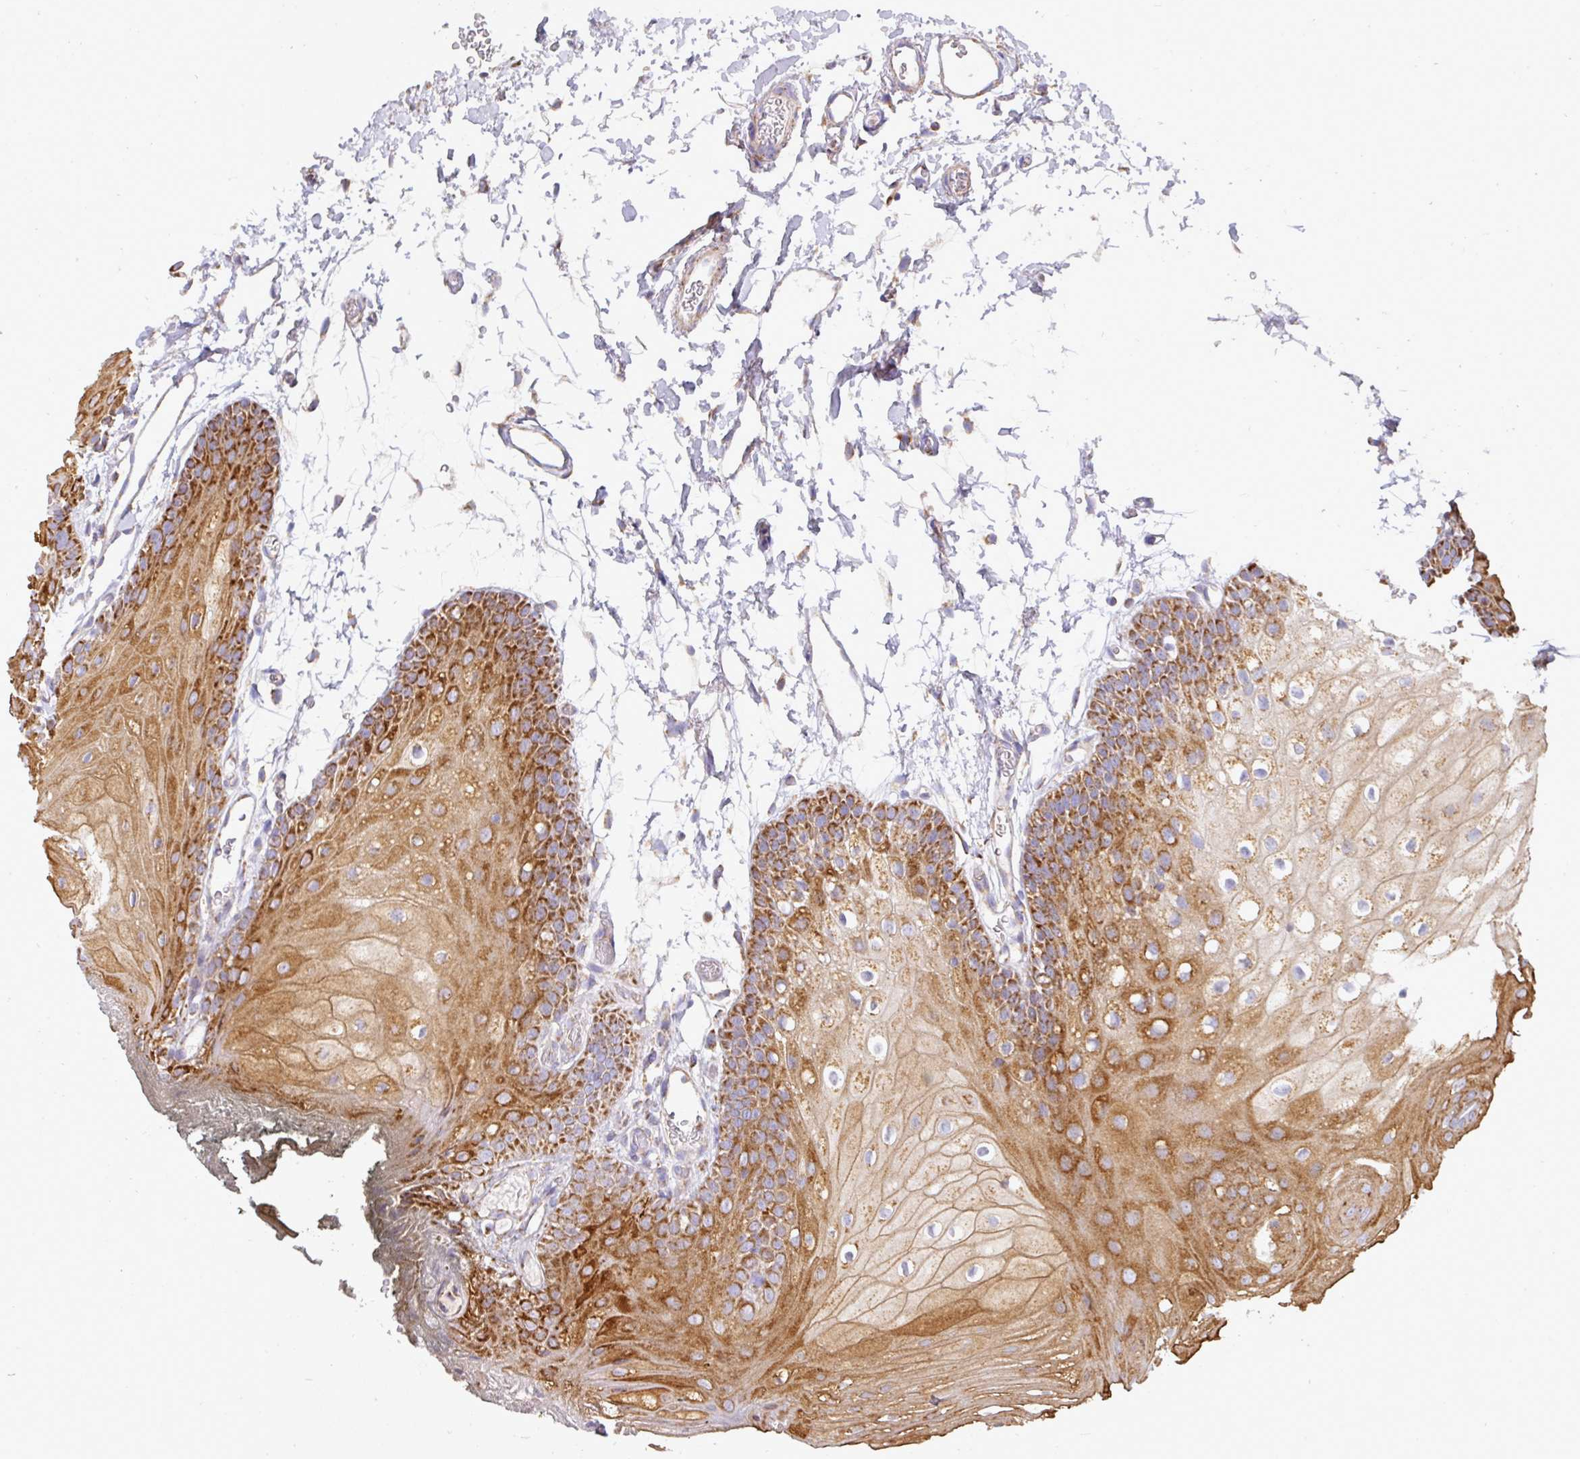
{"staining": {"intensity": "strong", "quantity": ">75%", "location": "cytoplasmic/membranous"}, "tissue": "oral mucosa", "cell_type": "Squamous epithelial cells", "image_type": "normal", "snomed": [{"axis": "morphology", "description": "Normal tissue, NOS"}, {"axis": "morphology", "description": "Squamous cell carcinoma, NOS"}, {"axis": "topography", "description": "Oral tissue"}, {"axis": "topography", "description": "Head-Neck"}], "caption": "Brown immunohistochemical staining in unremarkable oral mucosa shows strong cytoplasmic/membranous expression in approximately >75% of squamous epithelial cells. Nuclei are stained in blue.", "gene": "UQCRFS1", "patient": {"sex": "female", "age": 81}}